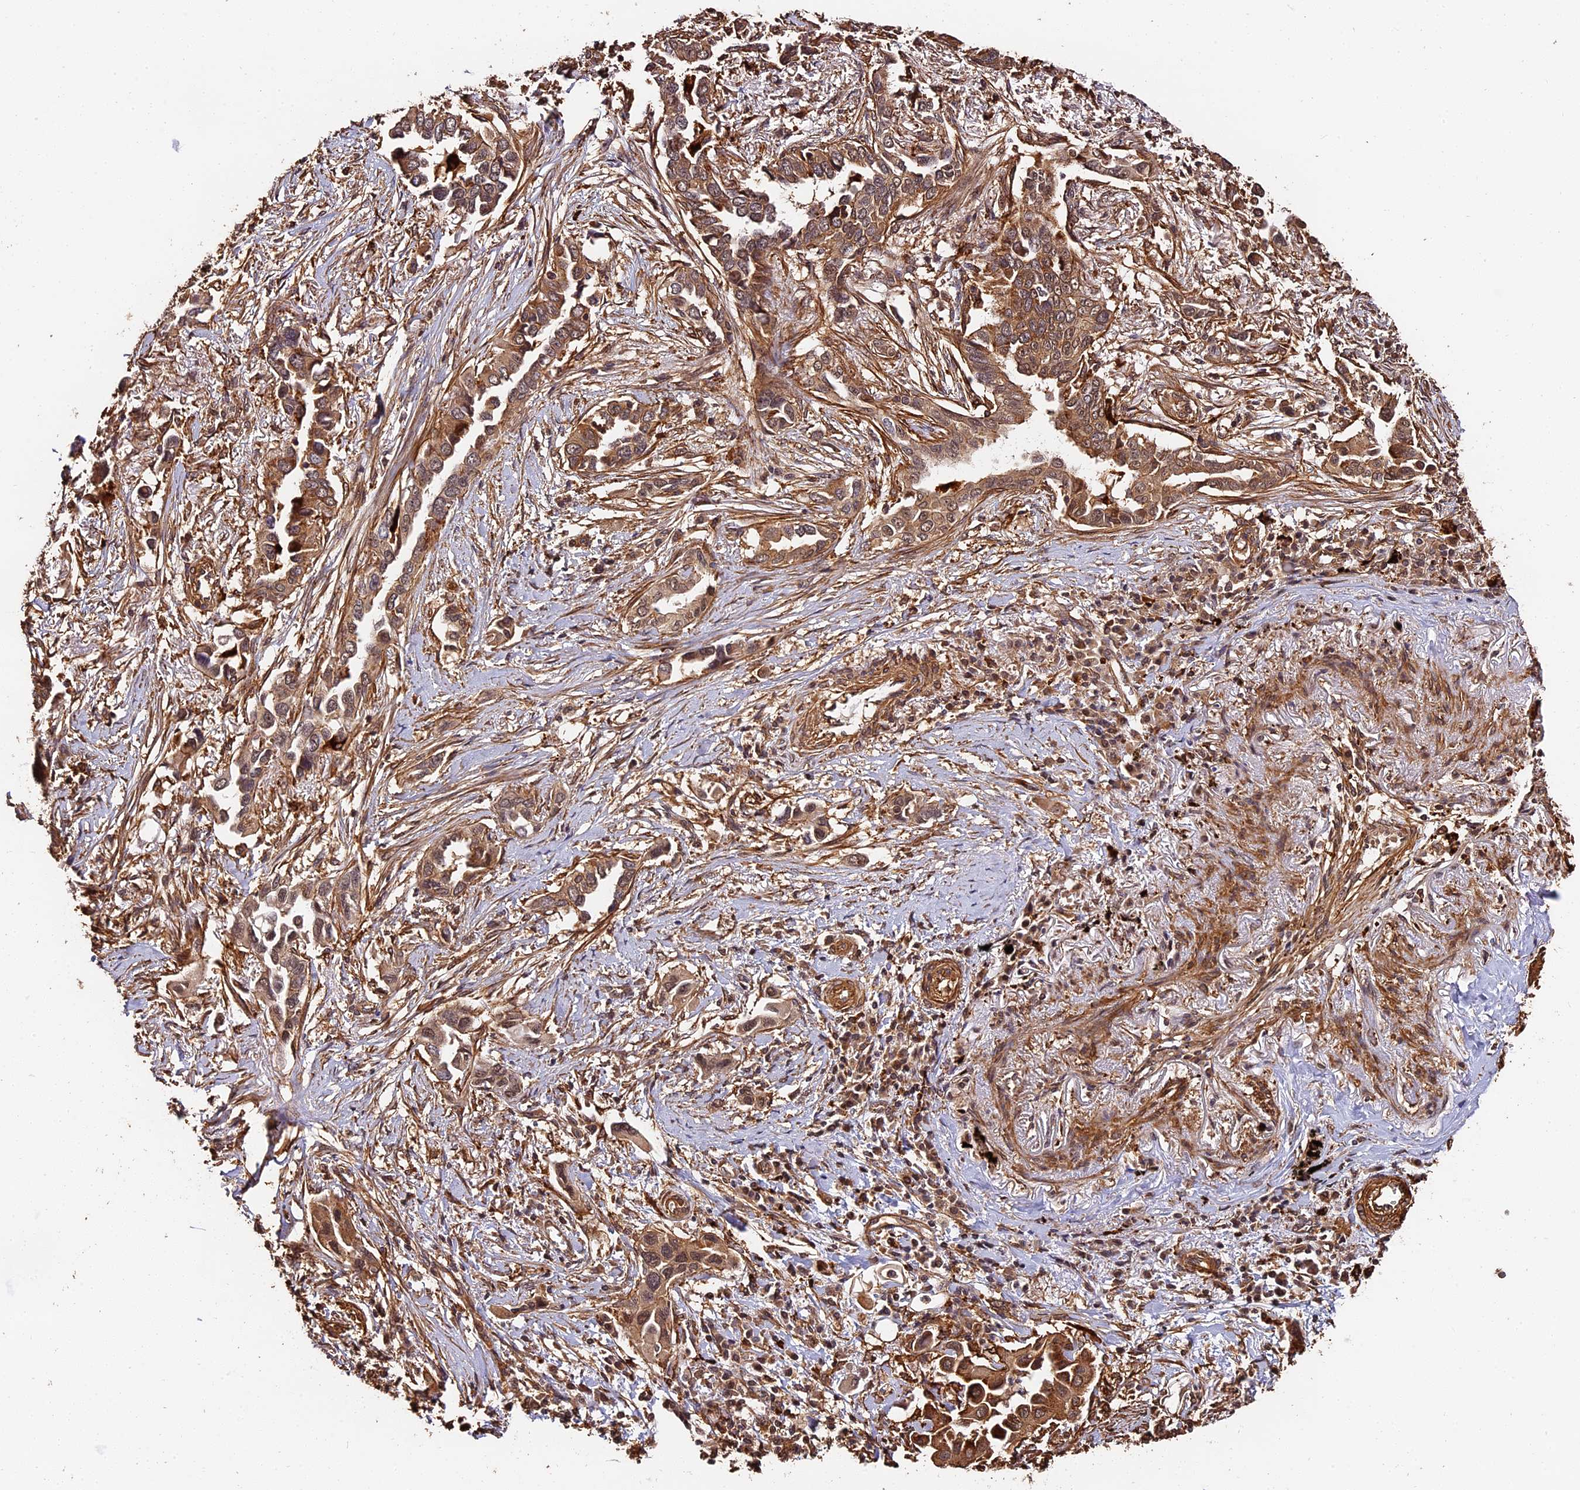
{"staining": {"intensity": "moderate", "quantity": ">75%", "location": "cytoplasmic/membranous"}, "tissue": "lung cancer", "cell_type": "Tumor cells", "image_type": "cancer", "snomed": [{"axis": "morphology", "description": "Adenocarcinoma, NOS"}, {"axis": "topography", "description": "Lung"}], "caption": "About >75% of tumor cells in lung cancer display moderate cytoplasmic/membranous protein positivity as visualized by brown immunohistochemical staining.", "gene": "MMP15", "patient": {"sex": "female", "age": 76}}